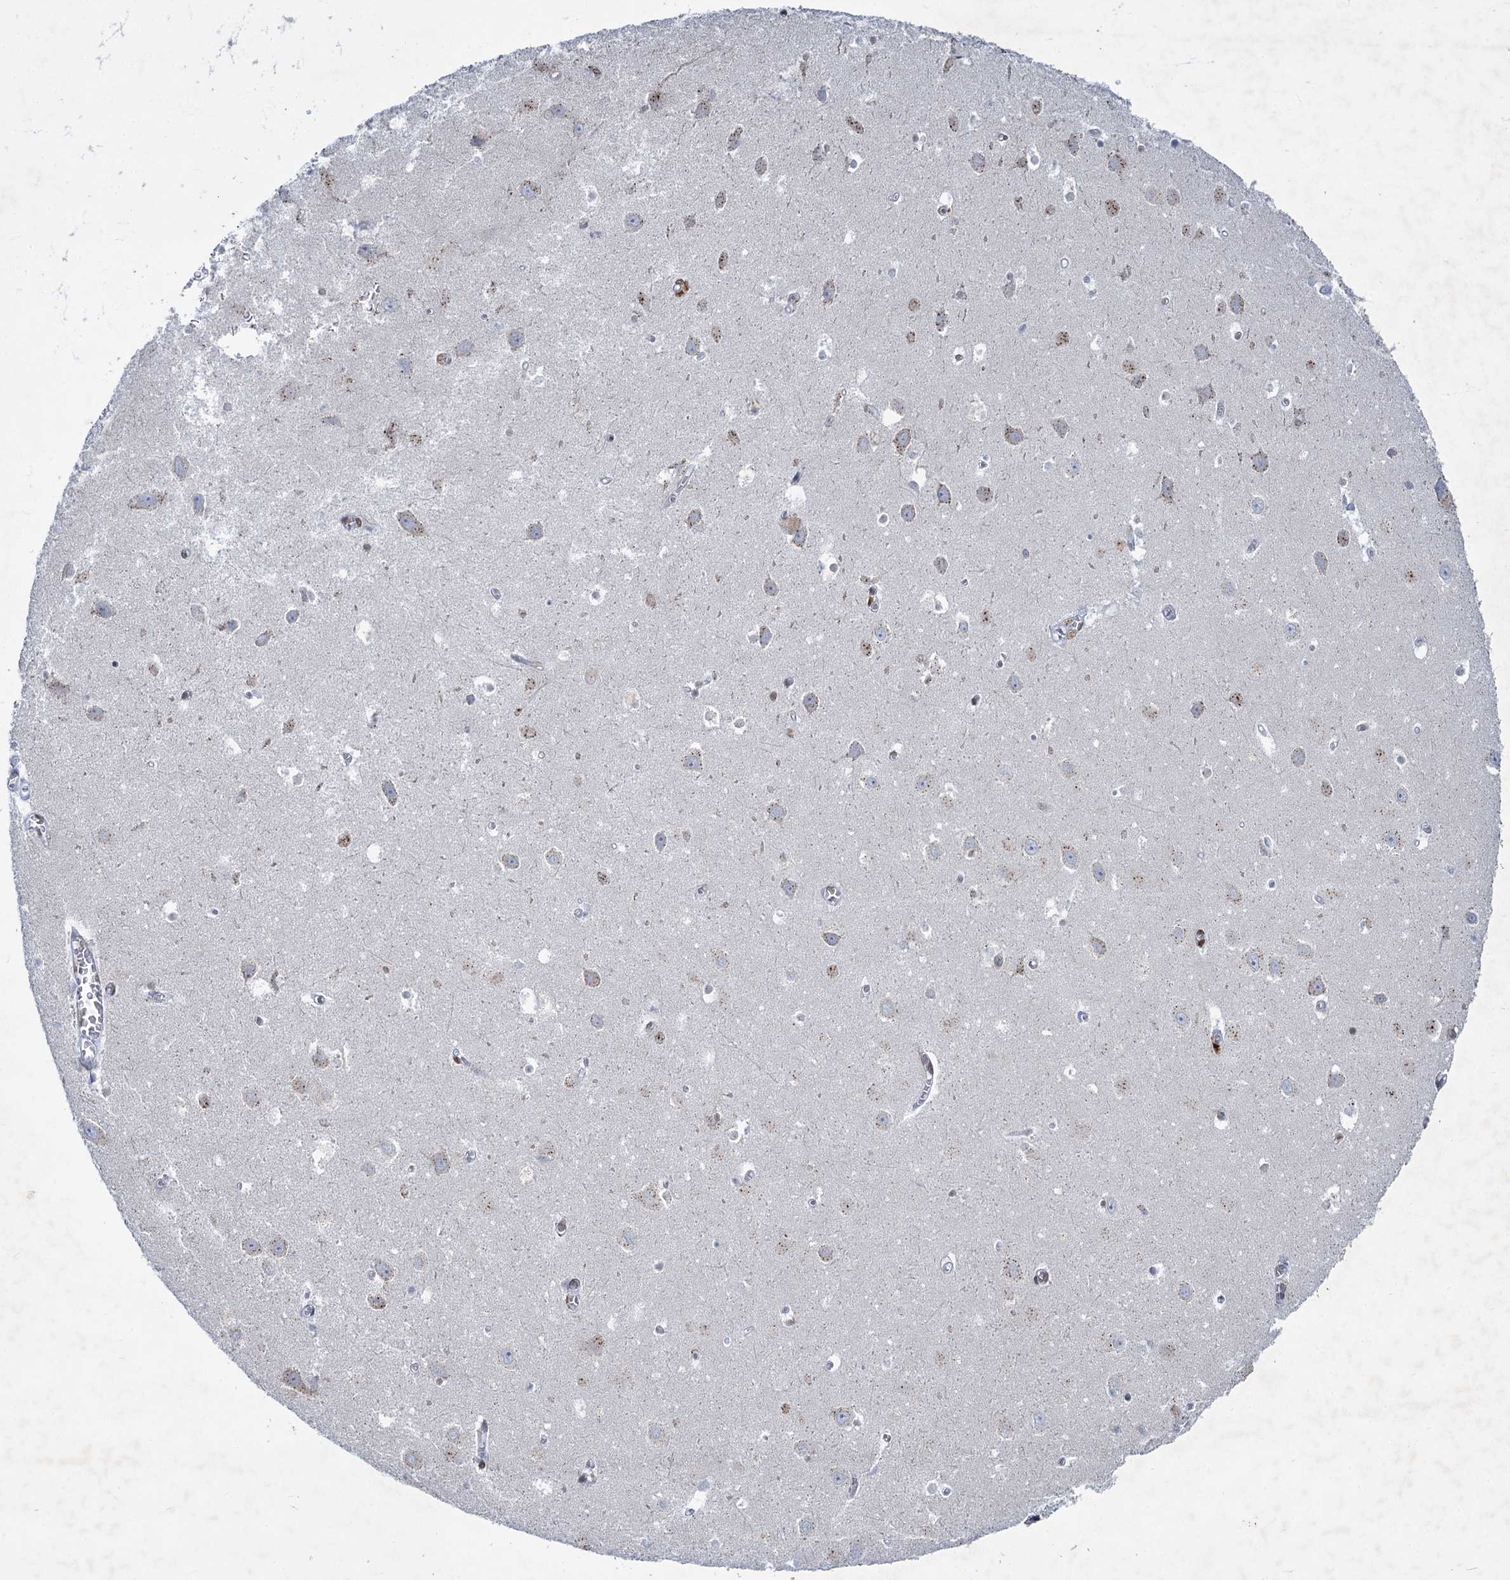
{"staining": {"intensity": "weak", "quantity": "<25%", "location": "cytoplasmic/membranous"}, "tissue": "hippocampus", "cell_type": "Glial cells", "image_type": "normal", "snomed": [{"axis": "morphology", "description": "Normal tissue, NOS"}, {"axis": "topography", "description": "Hippocampus"}], "caption": "Glial cells show no significant protein positivity in unremarkable hippocampus. (Stains: DAB immunohistochemistry with hematoxylin counter stain, Microscopy: brightfield microscopy at high magnification).", "gene": "PRSS35", "patient": {"sex": "female", "age": 64}}